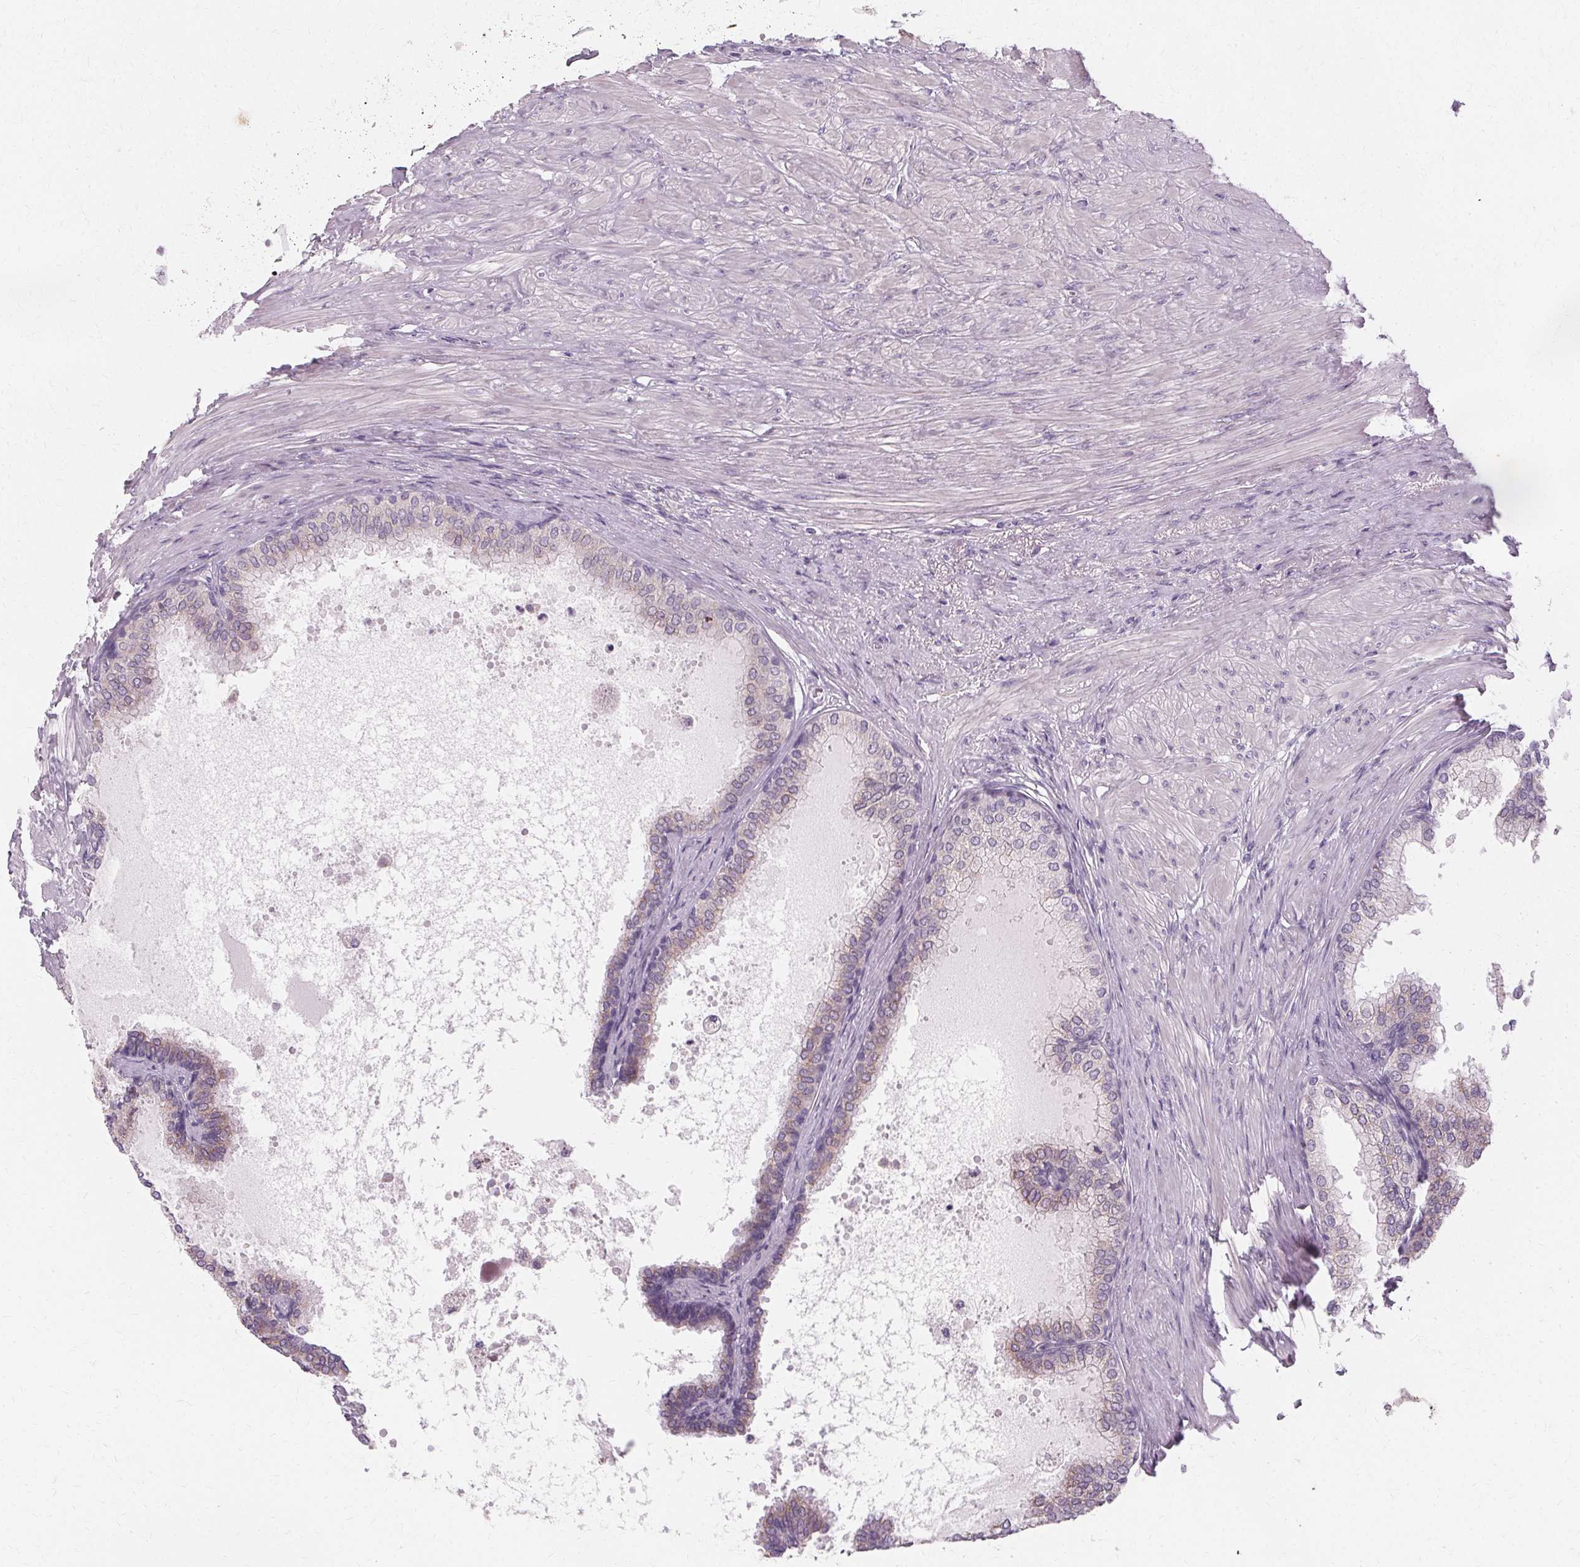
{"staining": {"intensity": "negative", "quantity": "none", "location": "none"}, "tissue": "prostate", "cell_type": "Glandular cells", "image_type": "normal", "snomed": [{"axis": "morphology", "description": "Normal tissue, NOS"}, {"axis": "topography", "description": "Prostate"}, {"axis": "topography", "description": "Peripheral nerve tissue"}], "caption": "Prostate stained for a protein using immunohistochemistry displays no positivity glandular cells.", "gene": "FCRL3", "patient": {"sex": "male", "age": 55}}